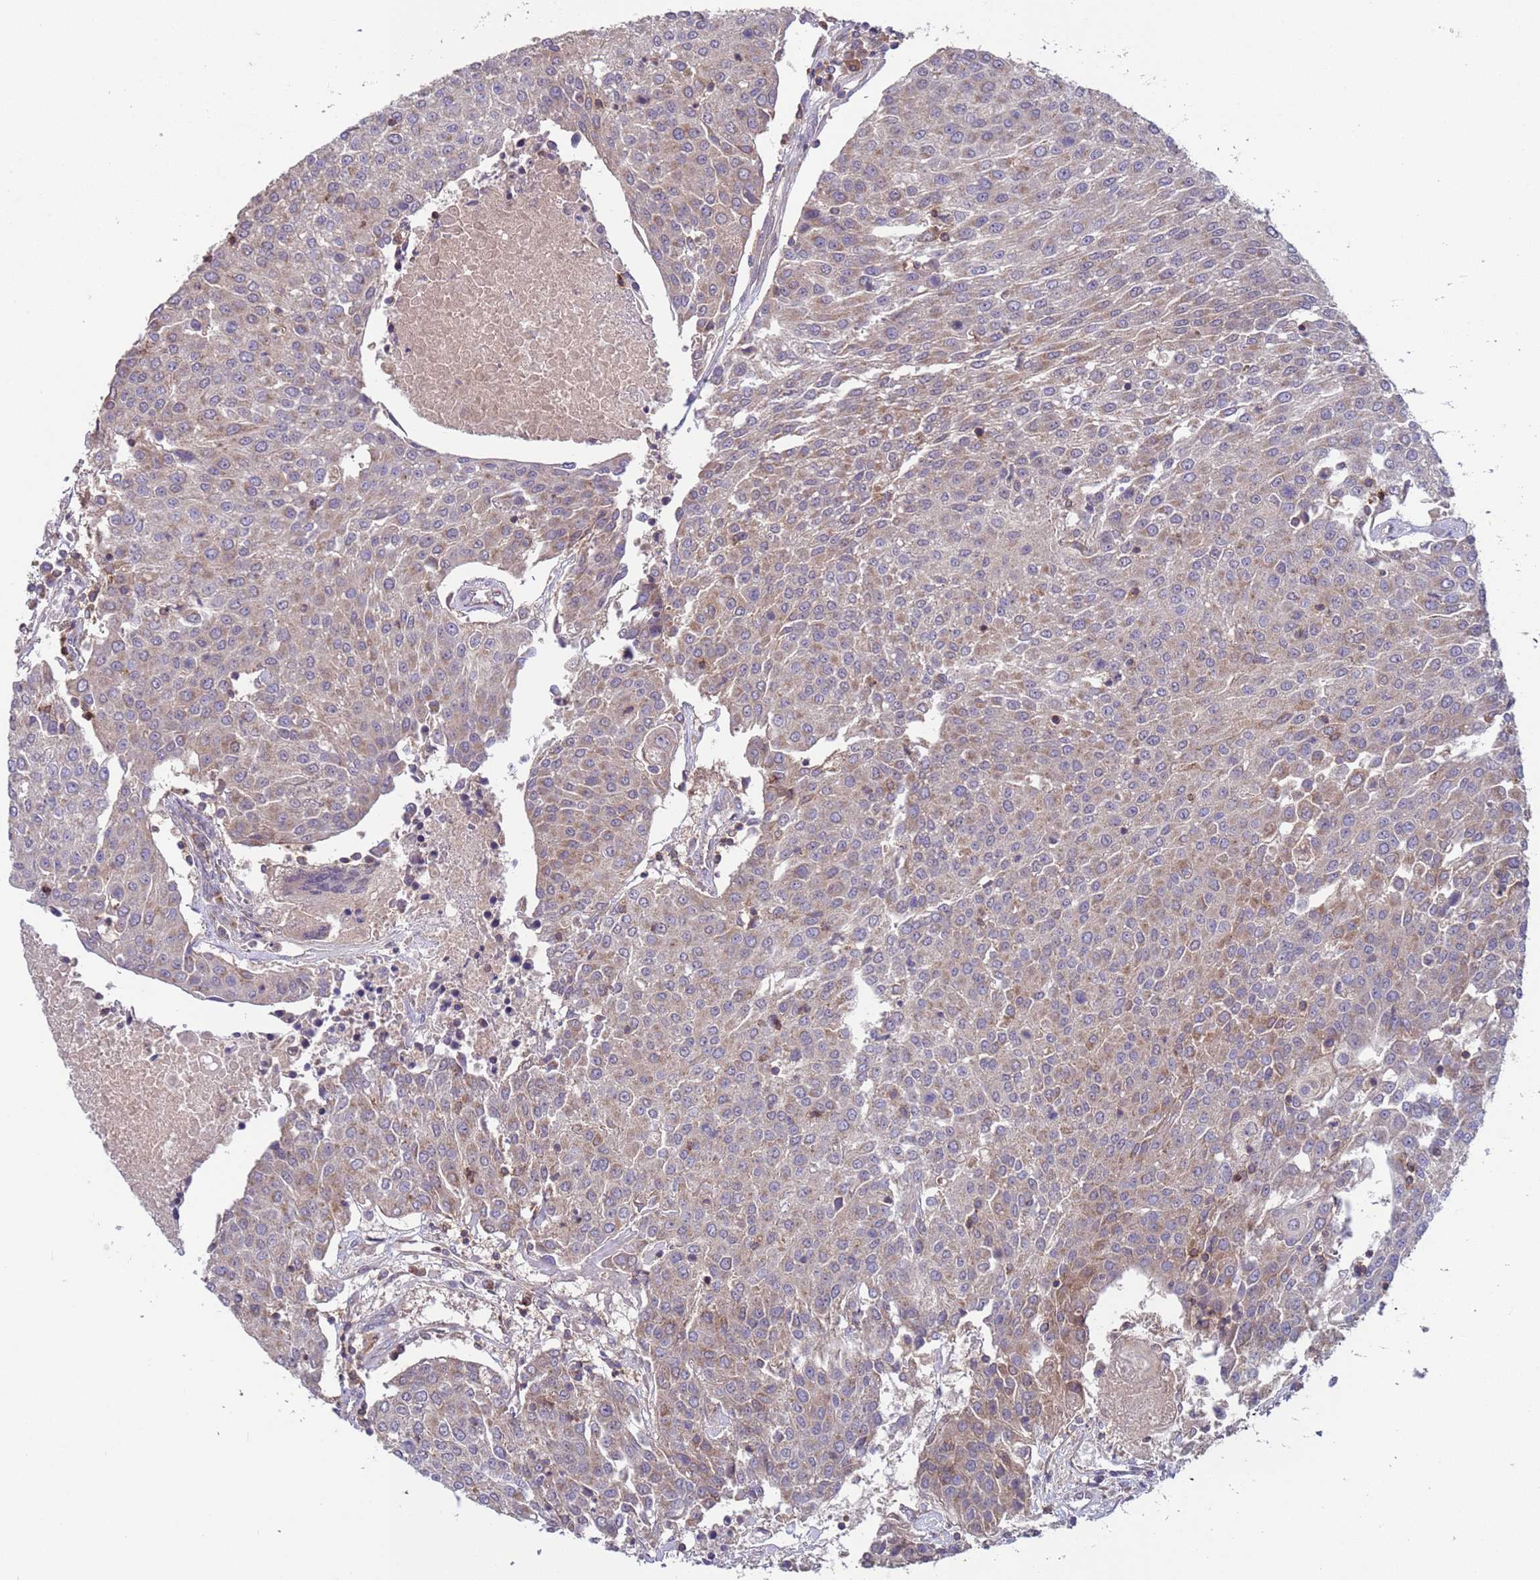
{"staining": {"intensity": "weak", "quantity": "<25%", "location": "cytoplasmic/membranous"}, "tissue": "urothelial cancer", "cell_type": "Tumor cells", "image_type": "cancer", "snomed": [{"axis": "morphology", "description": "Urothelial carcinoma, High grade"}, {"axis": "topography", "description": "Urinary bladder"}], "caption": "IHC micrograph of neoplastic tissue: human urothelial cancer stained with DAB (3,3'-diaminobenzidine) displays no significant protein staining in tumor cells.", "gene": "ACAD8", "patient": {"sex": "female", "age": 85}}